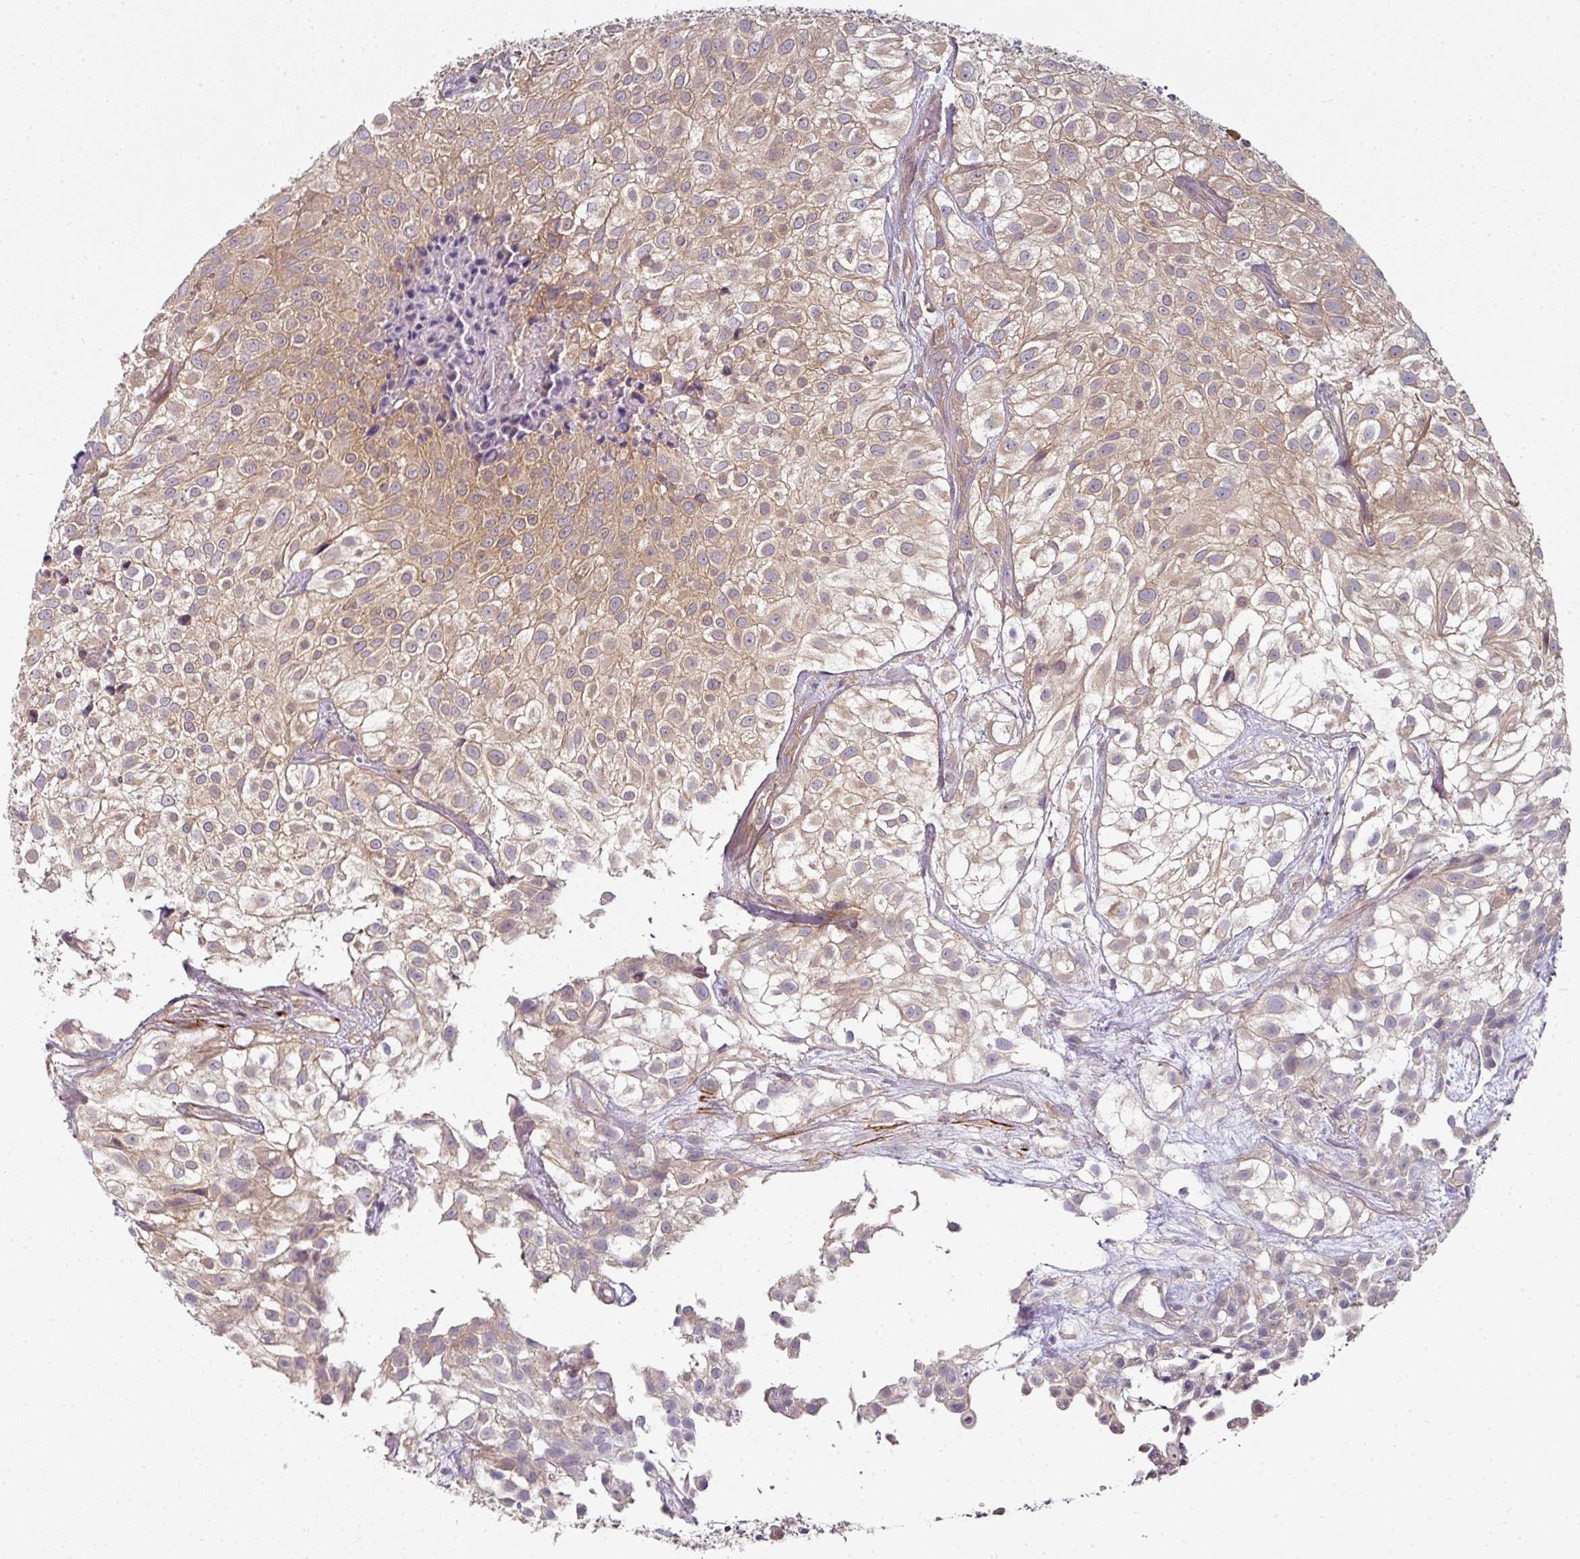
{"staining": {"intensity": "weak", "quantity": ">75%", "location": "cytoplasmic/membranous"}, "tissue": "urothelial cancer", "cell_type": "Tumor cells", "image_type": "cancer", "snomed": [{"axis": "morphology", "description": "Urothelial carcinoma, High grade"}, {"axis": "topography", "description": "Urinary bladder"}], "caption": "A micrograph of human urothelial cancer stained for a protein shows weak cytoplasmic/membranous brown staining in tumor cells.", "gene": "MAP2K2", "patient": {"sex": "male", "age": 56}}